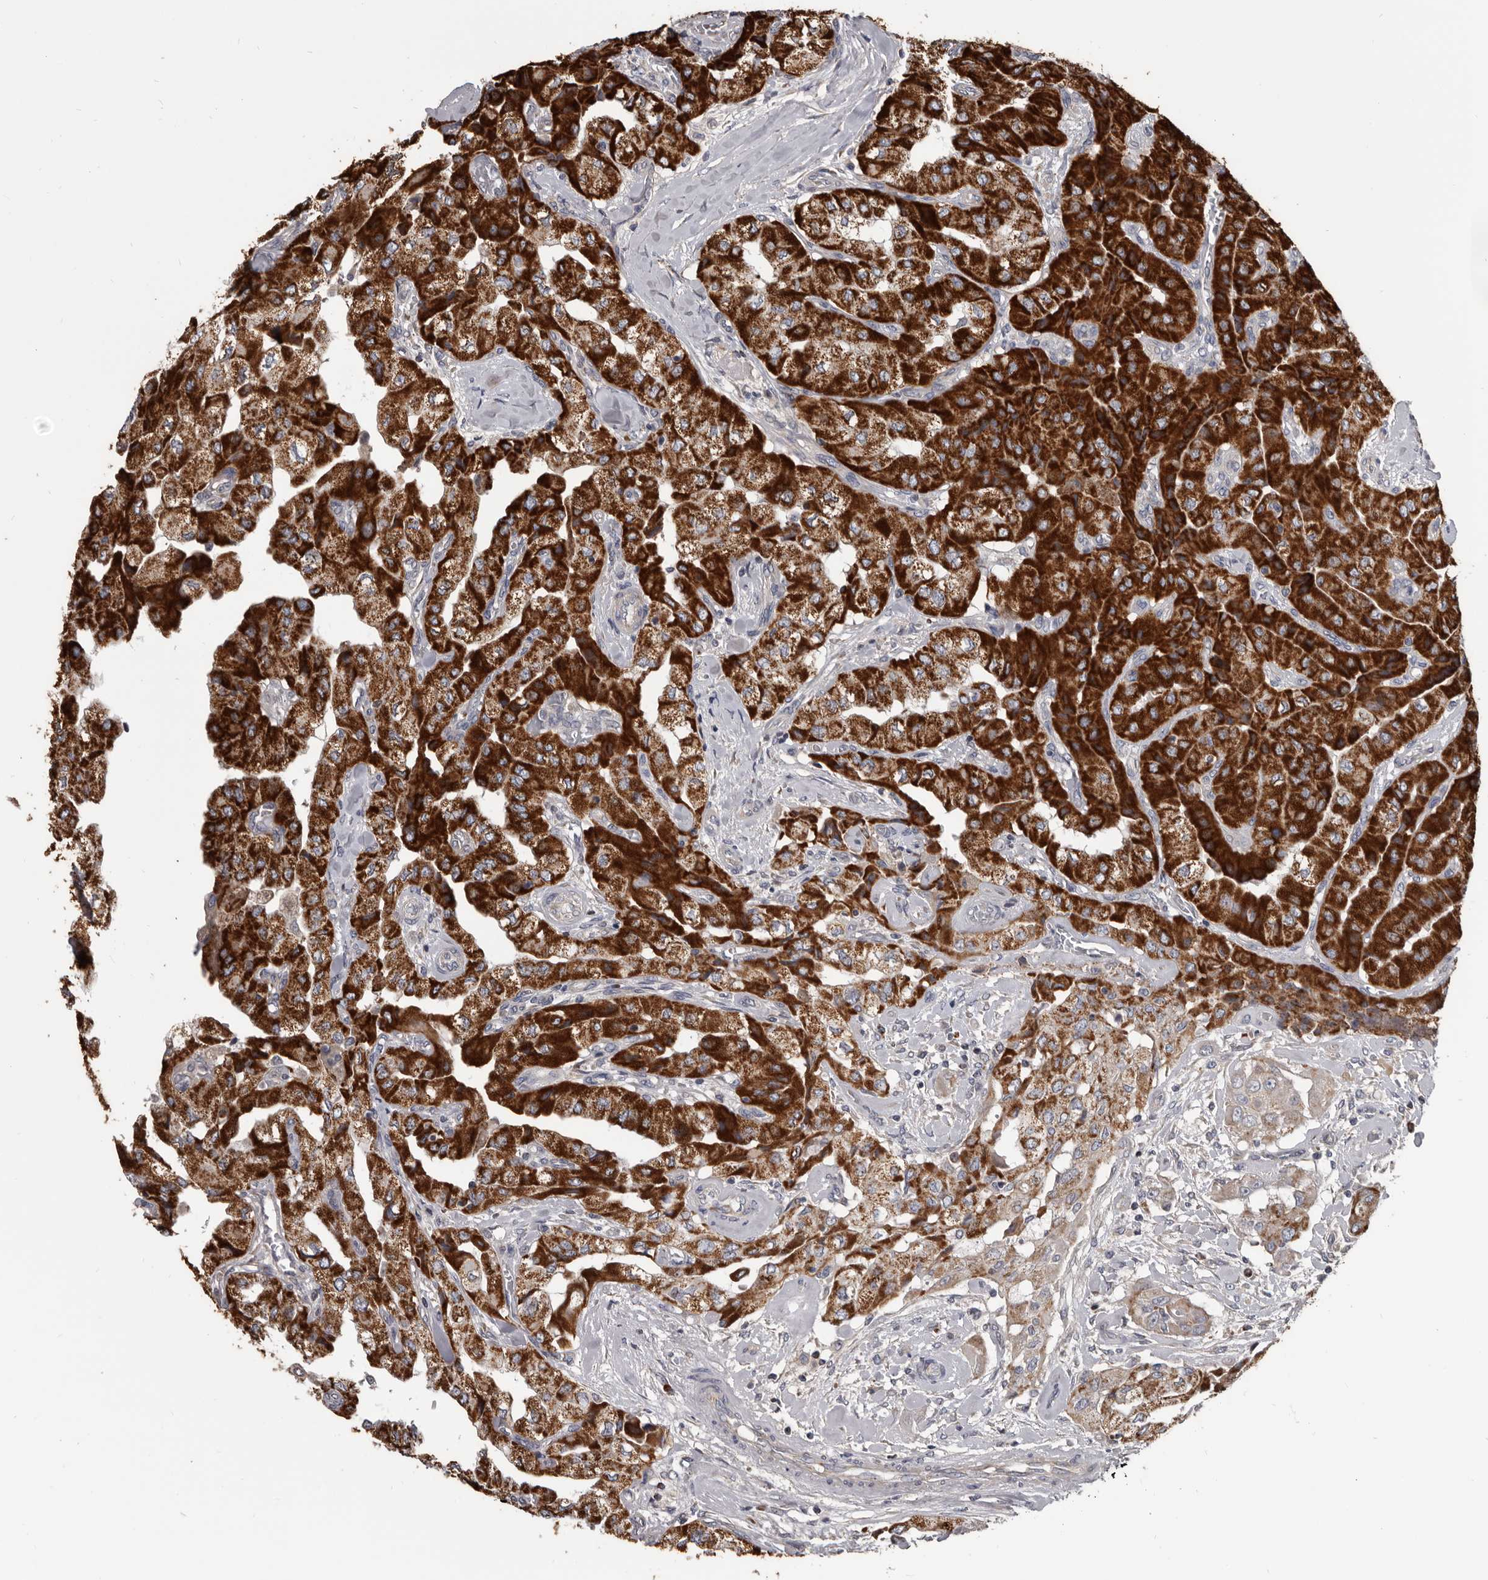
{"staining": {"intensity": "strong", "quantity": ">75%", "location": "cytoplasmic/membranous"}, "tissue": "thyroid cancer", "cell_type": "Tumor cells", "image_type": "cancer", "snomed": [{"axis": "morphology", "description": "Papillary adenocarcinoma, NOS"}, {"axis": "topography", "description": "Thyroid gland"}], "caption": "Approximately >75% of tumor cells in human thyroid cancer (papillary adenocarcinoma) display strong cytoplasmic/membranous protein expression as visualized by brown immunohistochemical staining.", "gene": "ALDH5A1", "patient": {"sex": "female", "age": 59}}